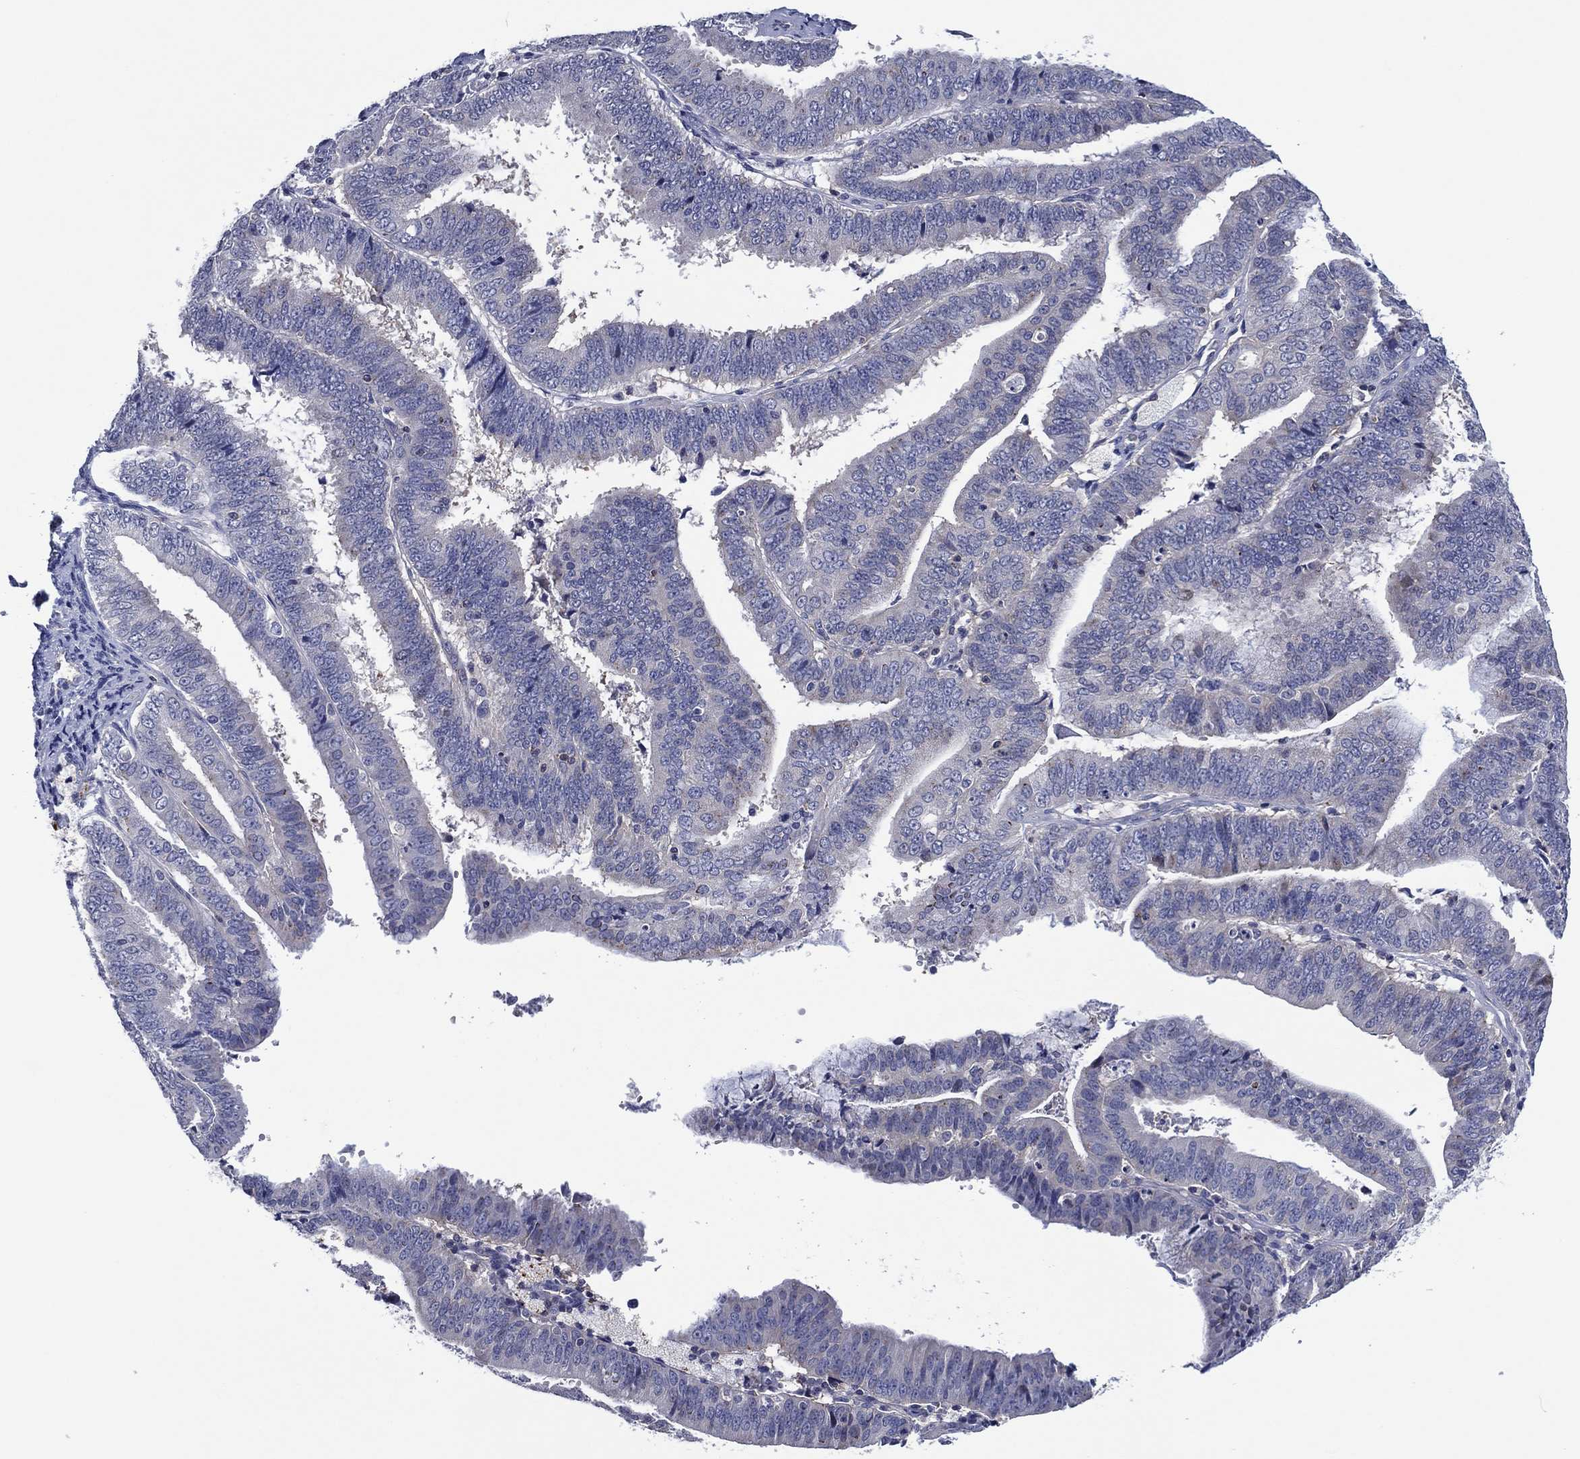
{"staining": {"intensity": "negative", "quantity": "none", "location": "none"}, "tissue": "endometrial cancer", "cell_type": "Tumor cells", "image_type": "cancer", "snomed": [{"axis": "morphology", "description": "Adenocarcinoma, NOS"}, {"axis": "topography", "description": "Endometrium"}], "caption": "Tumor cells are negative for protein expression in human adenocarcinoma (endometrial).", "gene": "TRIM31", "patient": {"sex": "female", "age": 63}}